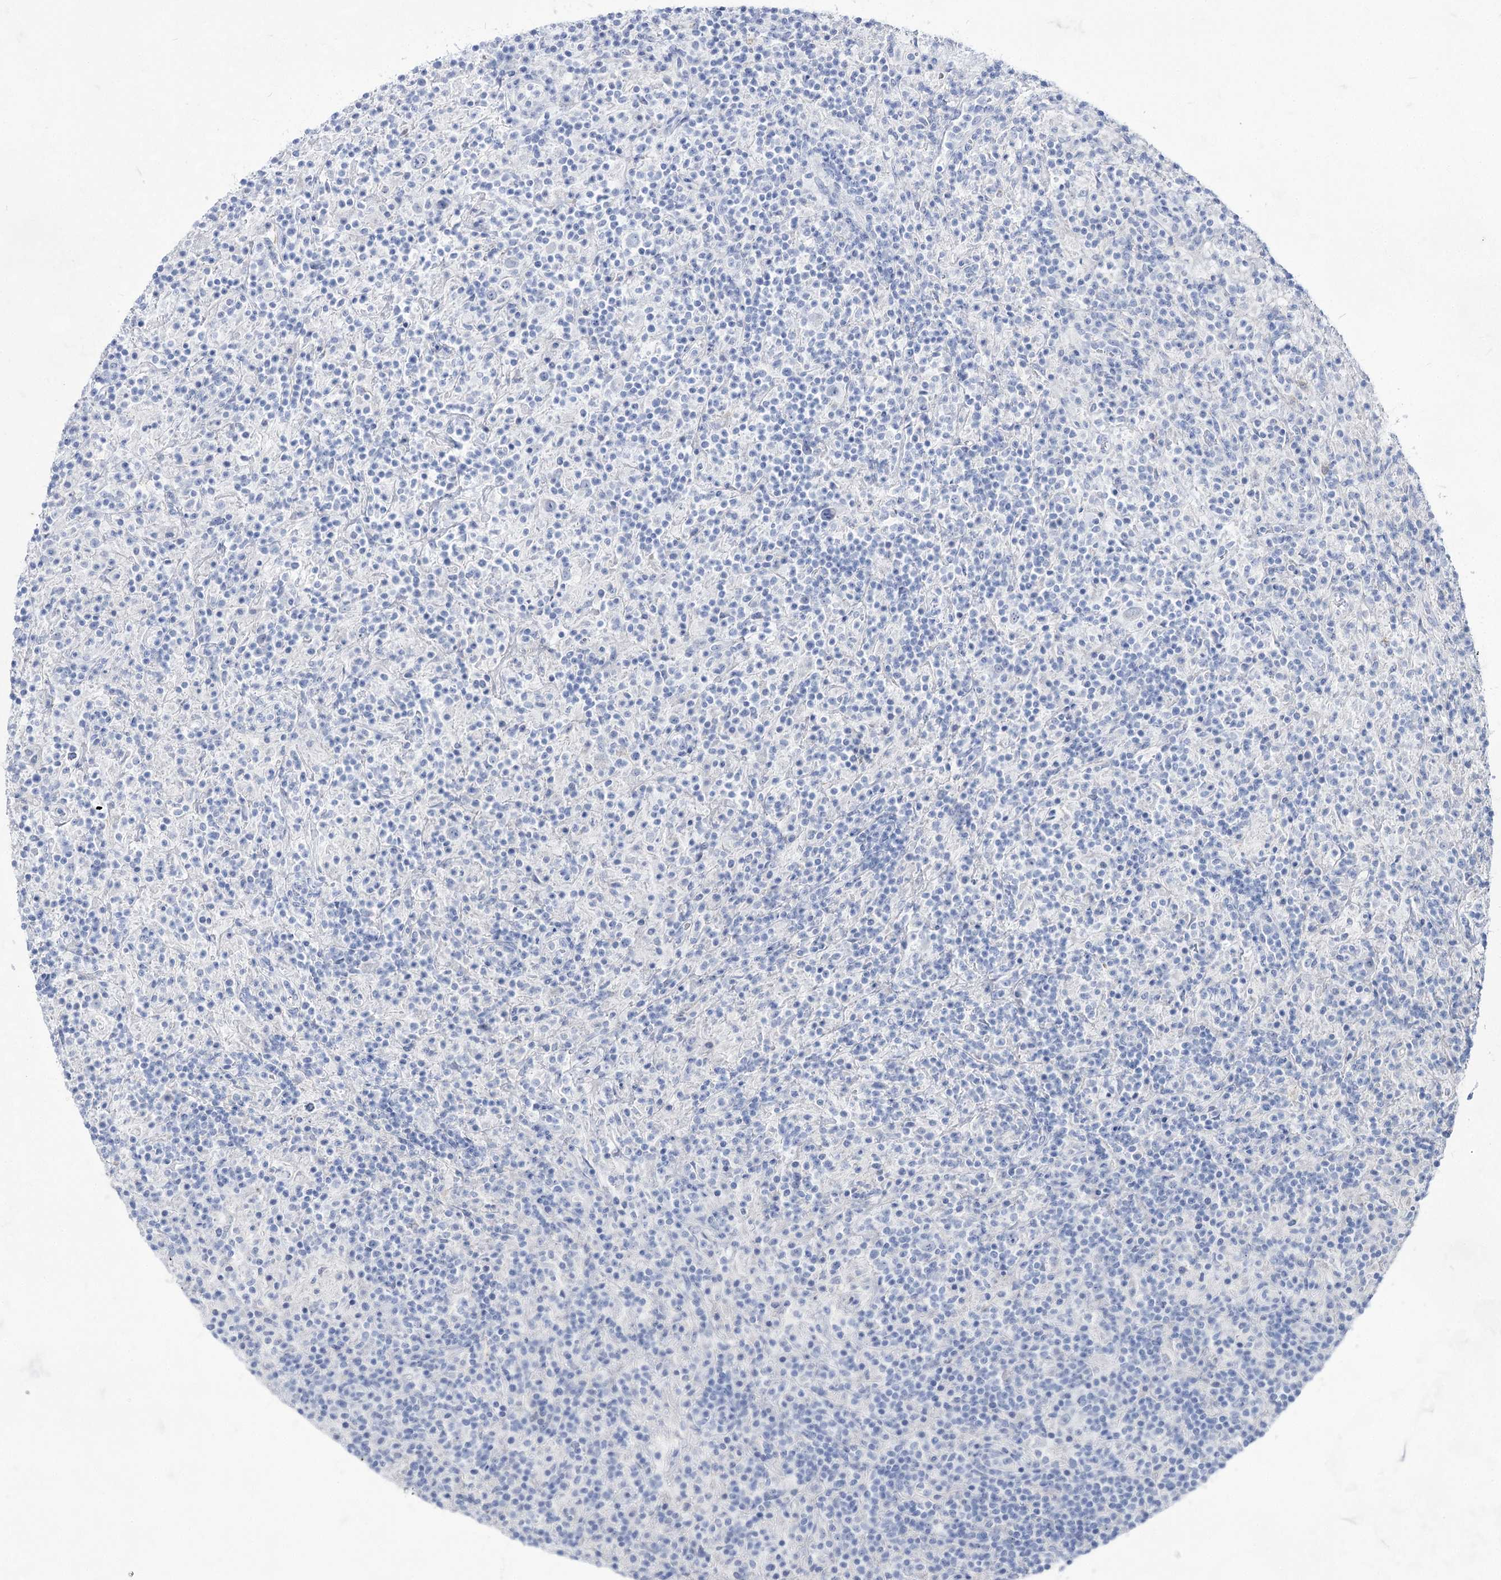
{"staining": {"intensity": "negative", "quantity": "none", "location": "none"}, "tissue": "lymphoma", "cell_type": "Tumor cells", "image_type": "cancer", "snomed": [{"axis": "morphology", "description": "Hodgkin's disease, NOS"}, {"axis": "topography", "description": "Lymph node"}], "caption": "Tumor cells are negative for brown protein staining in Hodgkin's disease.", "gene": "ACRV1", "patient": {"sex": "male", "age": 70}}